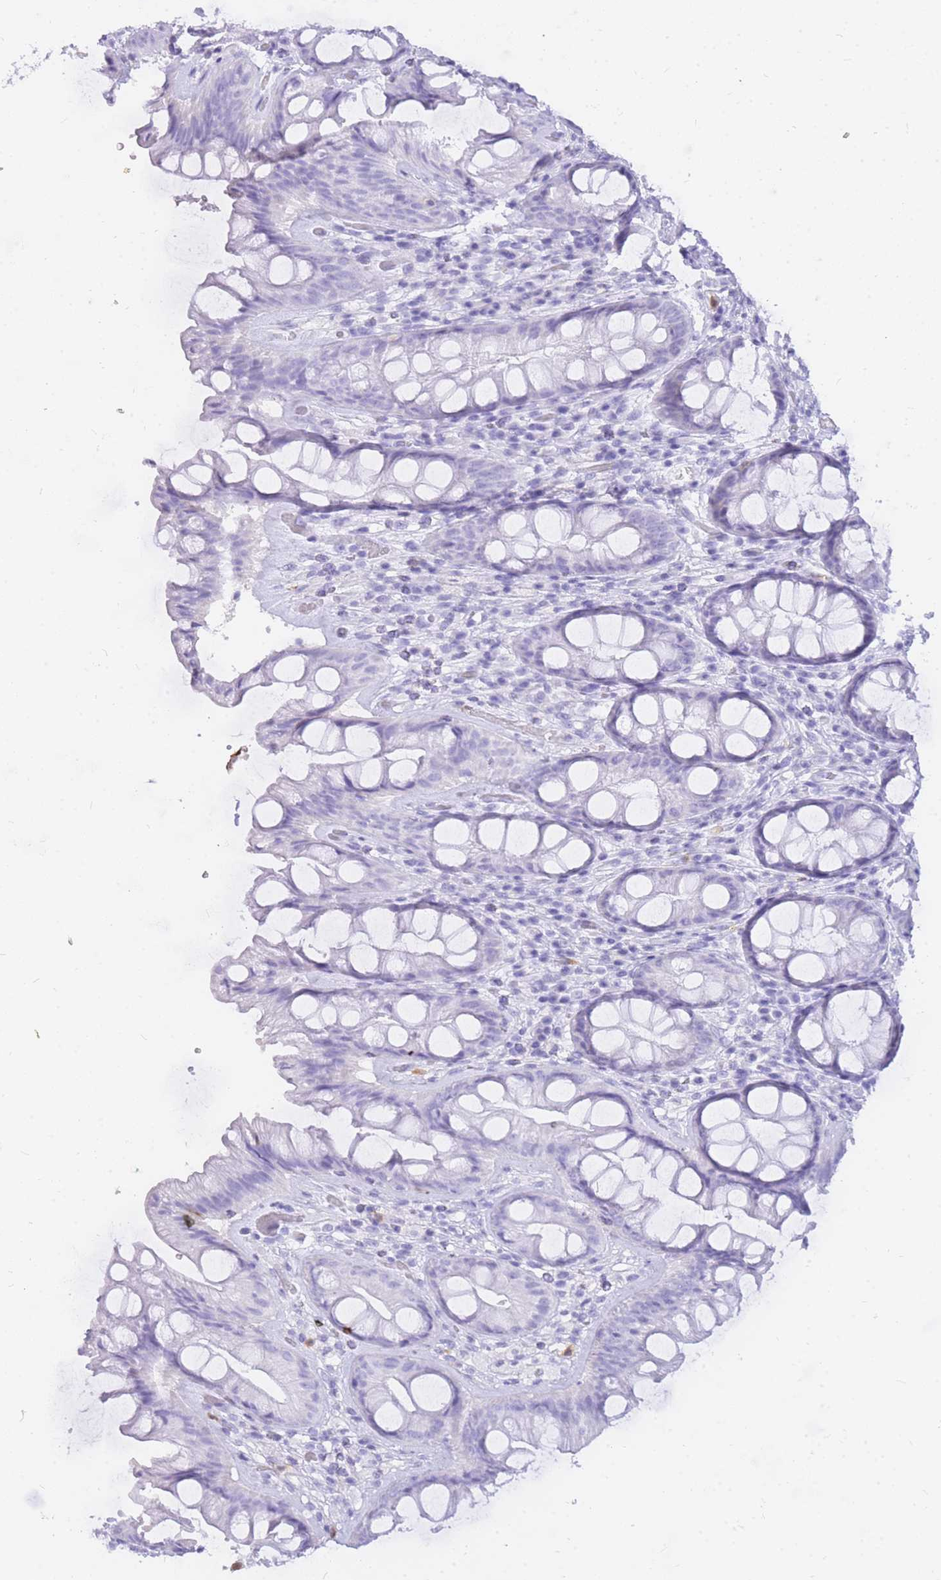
{"staining": {"intensity": "negative", "quantity": "none", "location": "none"}, "tissue": "rectum", "cell_type": "Glandular cells", "image_type": "normal", "snomed": [{"axis": "morphology", "description": "Normal tissue, NOS"}, {"axis": "topography", "description": "Rectum"}], "caption": "Photomicrograph shows no protein staining in glandular cells of benign rectum.", "gene": "HERC1", "patient": {"sex": "male", "age": 74}}